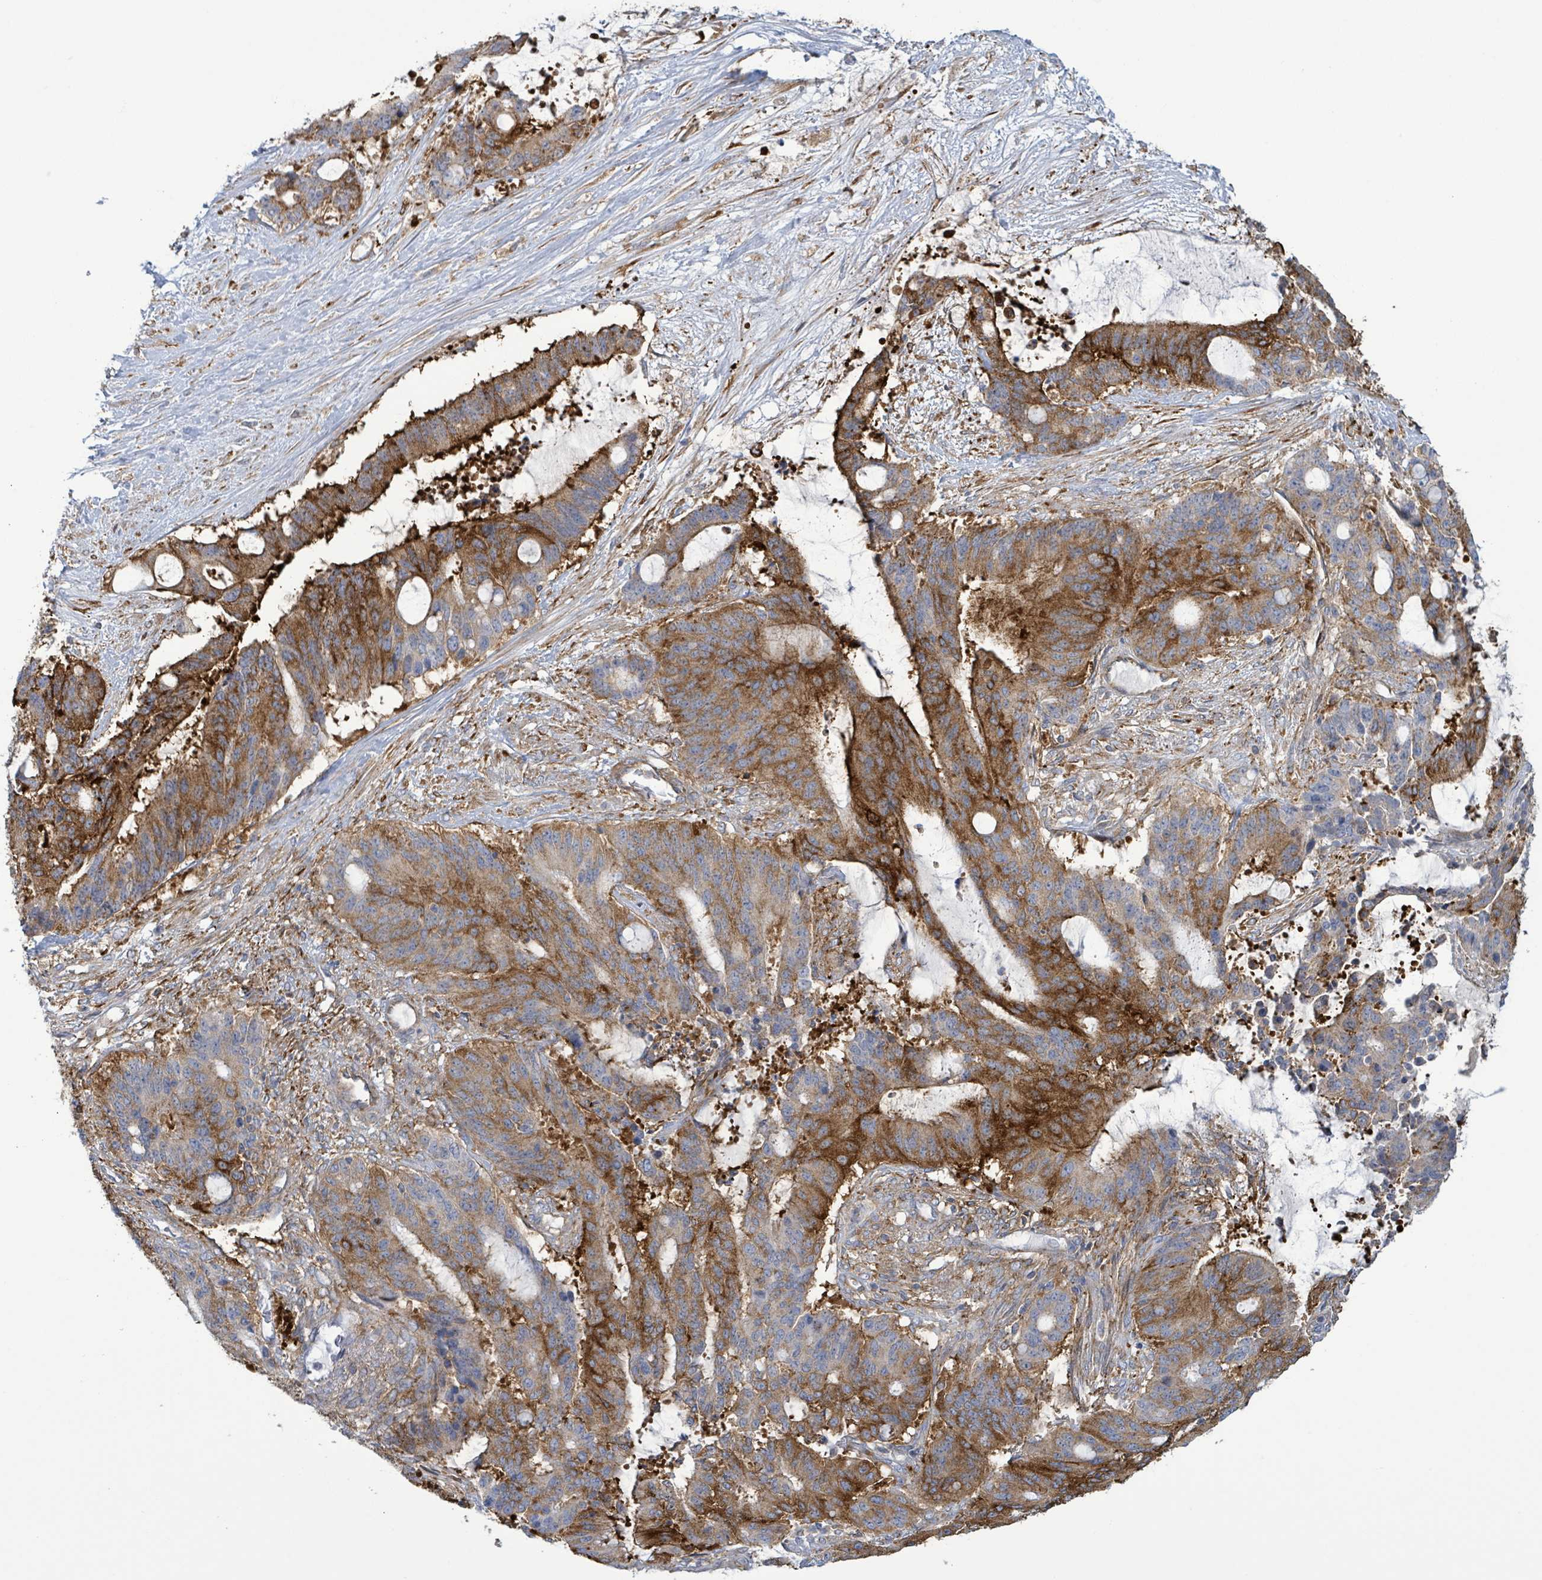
{"staining": {"intensity": "moderate", "quantity": ">75%", "location": "cytoplasmic/membranous"}, "tissue": "liver cancer", "cell_type": "Tumor cells", "image_type": "cancer", "snomed": [{"axis": "morphology", "description": "Normal tissue, NOS"}, {"axis": "morphology", "description": "Cholangiocarcinoma"}, {"axis": "topography", "description": "Liver"}, {"axis": "topography", "description": "Peripheral nerve tissue"}], "caption": "Liver cancer stained with a brown dye reveals moderate cytoplasmic/membranous positive positivity in about >75% of tumor cells.", "gene": "EGFL7", "patient": {"sex": "female", "age": 73}}